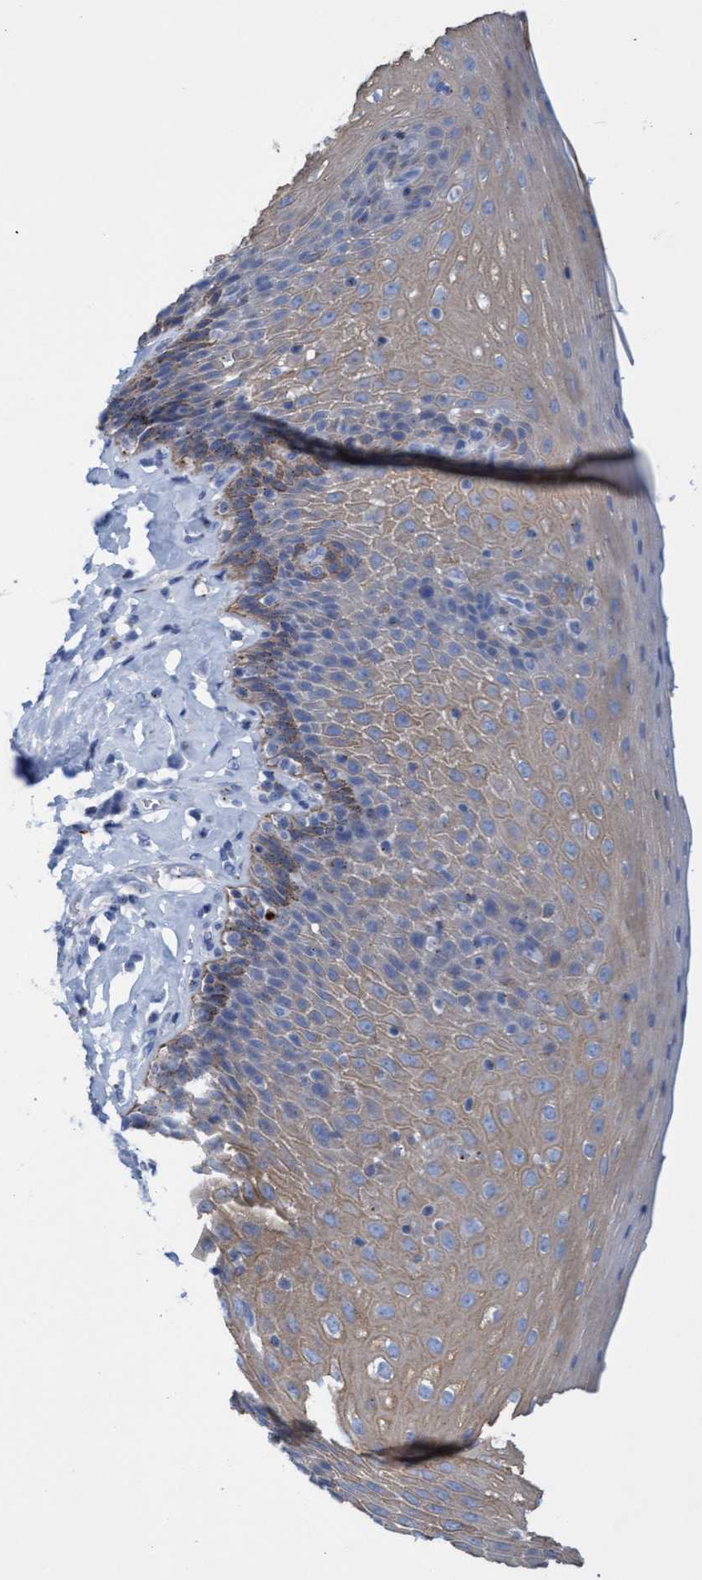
{"staining": {"intensity": "moderate", "quantity": ">75%", "location": "cytoplasmic/membranous"}, "tissue": "esophagus", "cell_type": "Squamous epithelial cells", "image_type": "normal", "snomed": [{"axis": "morphology", "description": "Normal tissue, NOS"}, {"axis": "topography", "description": "Esophagus"}], "caption": "Esophagus stained with DAB immunohistochemistry (IHC) demonstrates medium levels of moderate cytoplasmic/membranous staining in about >75% of squamous epithelial cells. The protein is shown in brown color, while the nuclei are stained blue.", "gene": "SGSH", "patient": {"sex": "female", "age": 61}}